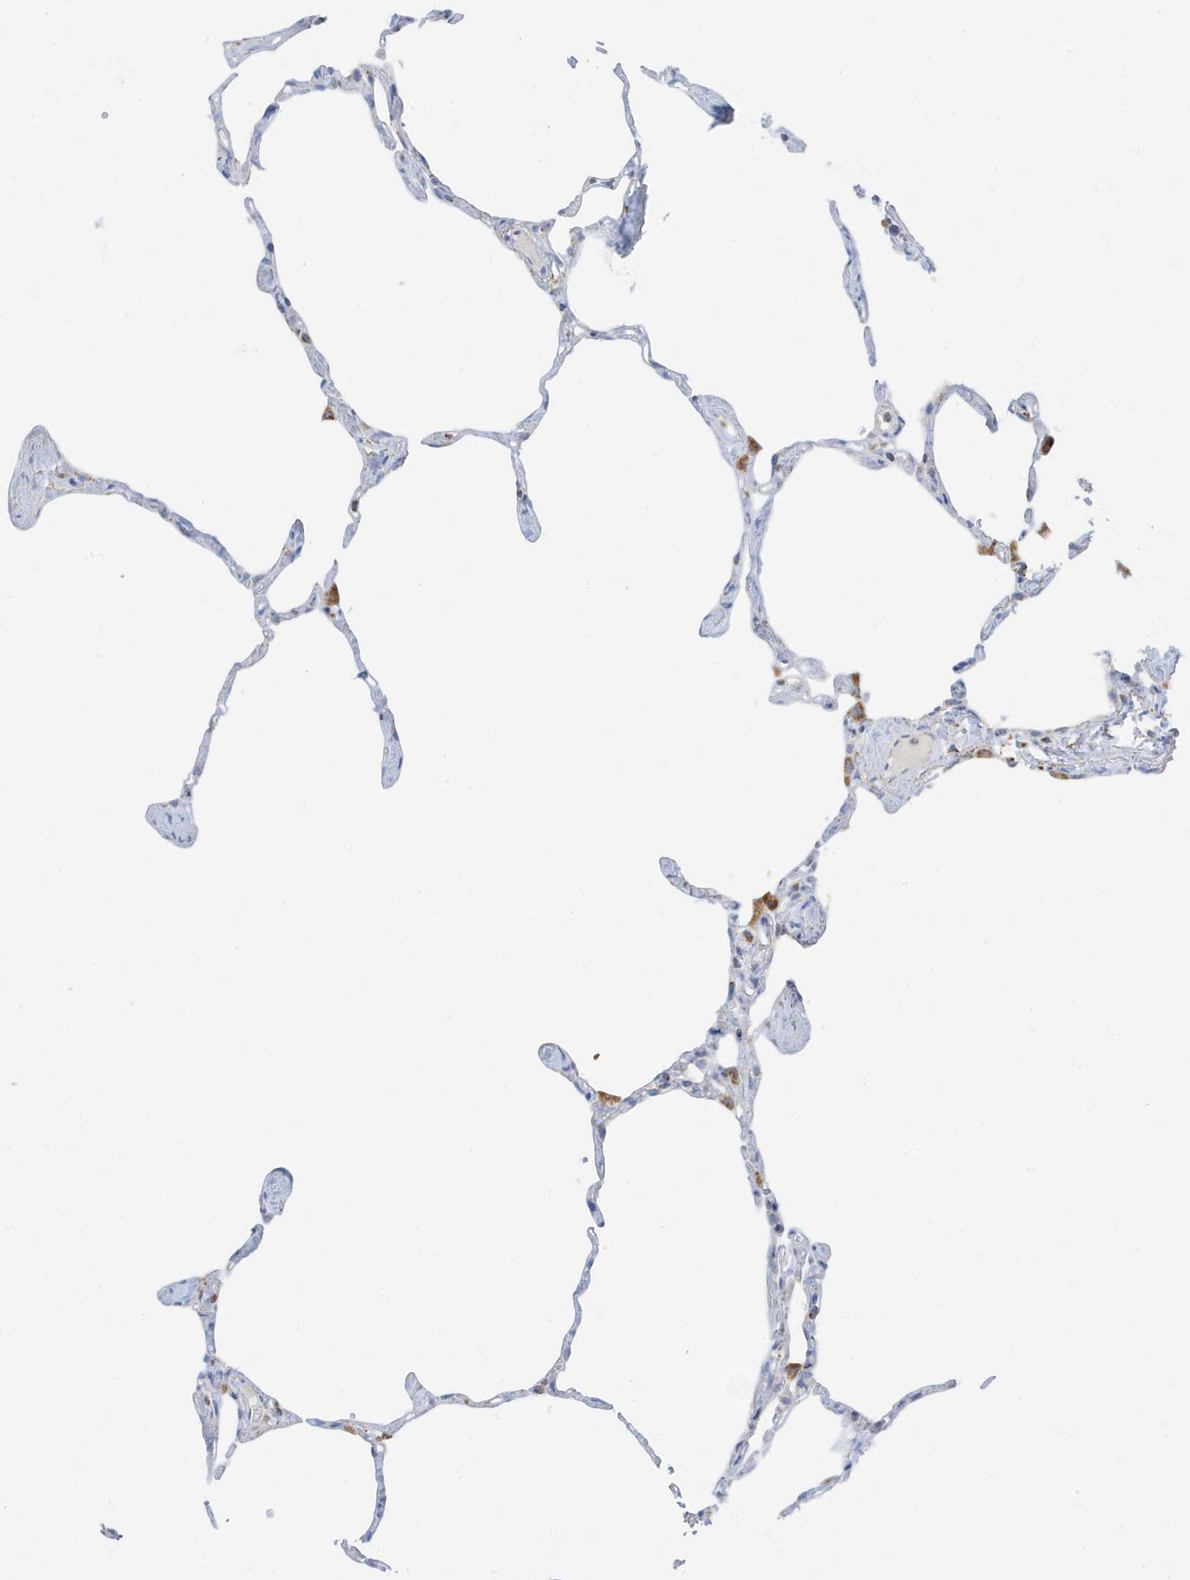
{"staining": {"intensity": "moderate", "quantity": "<25%", "location": "cytoplasmic/membranous"}, "tissue": "lung", "cell_type": "Alveolar cells", "image_type": "normal", "snomed": [{"axis": "morphology", "description": "Normal tissue, NOS"}, {"axis": "topography", "description": "Lung"}], "caption": "Benign lung exhibits moderate cytoplasmic/membranous expression in approximately <25% of alveolar cells.", "gene": "CAPN13", "patient": {"sex": "male", "age": 65}}